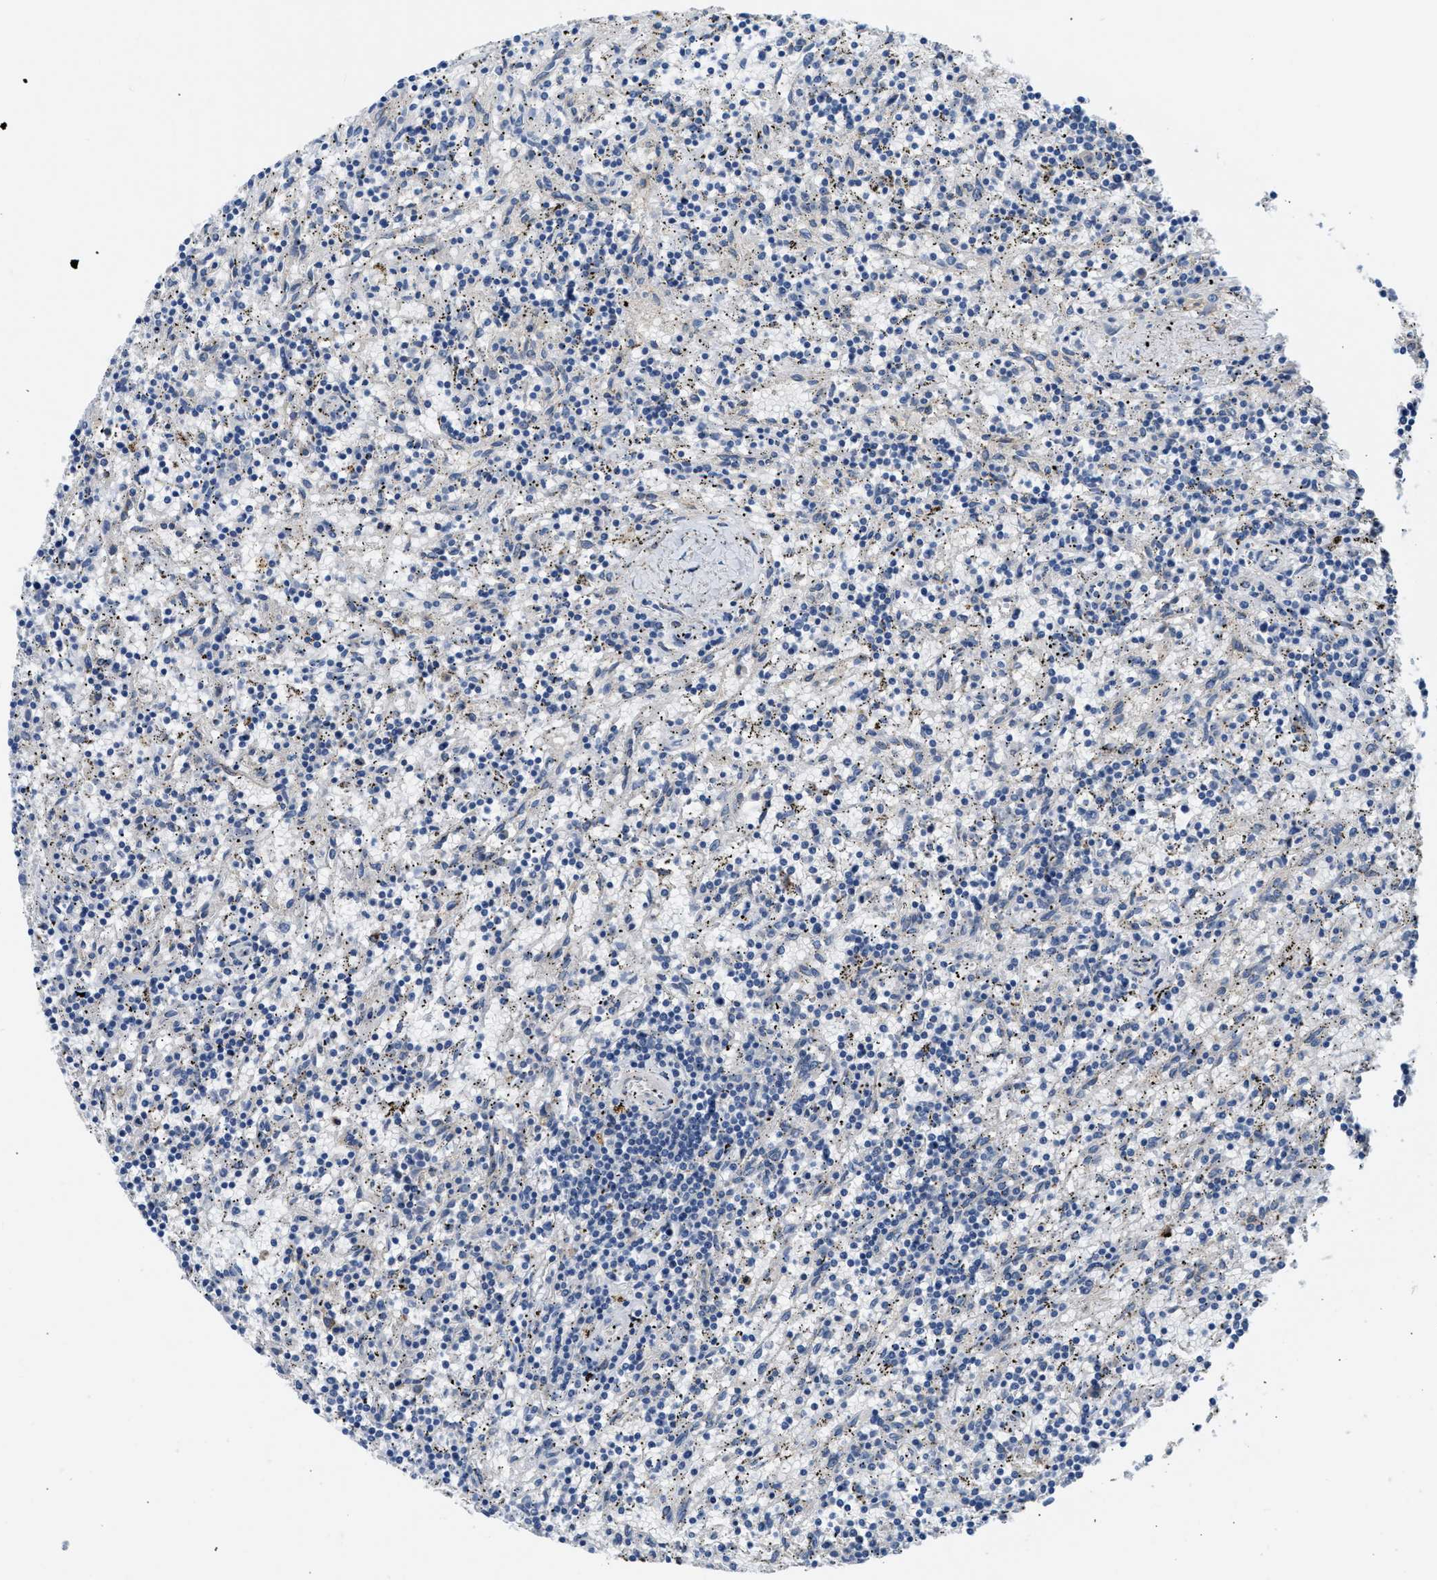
{"staining": {"intensity": "negative", "quantity": "none", "location": "none"}, "tissue": "lymphoma", "cell_type": "Tumor cells", "image_type": "cancer", "snomed": [{"axis": "morphology", "description": "Malignant lymphoma, non-Hodgkin's type, Low grade"}, {"axis": "topography", "description": "Spleen"}], "caption": "The micrograph shows no significant expression in tumor cells of malignant lymphoma, non-Hodgkin's type (low-grade). Brightfield microscopy of IHC stained with DAB (brown) and hematoxylin (blue), captured at high magnification.", "gene": "PPM1L", "patient": {"sex": "male", "age": 76}}